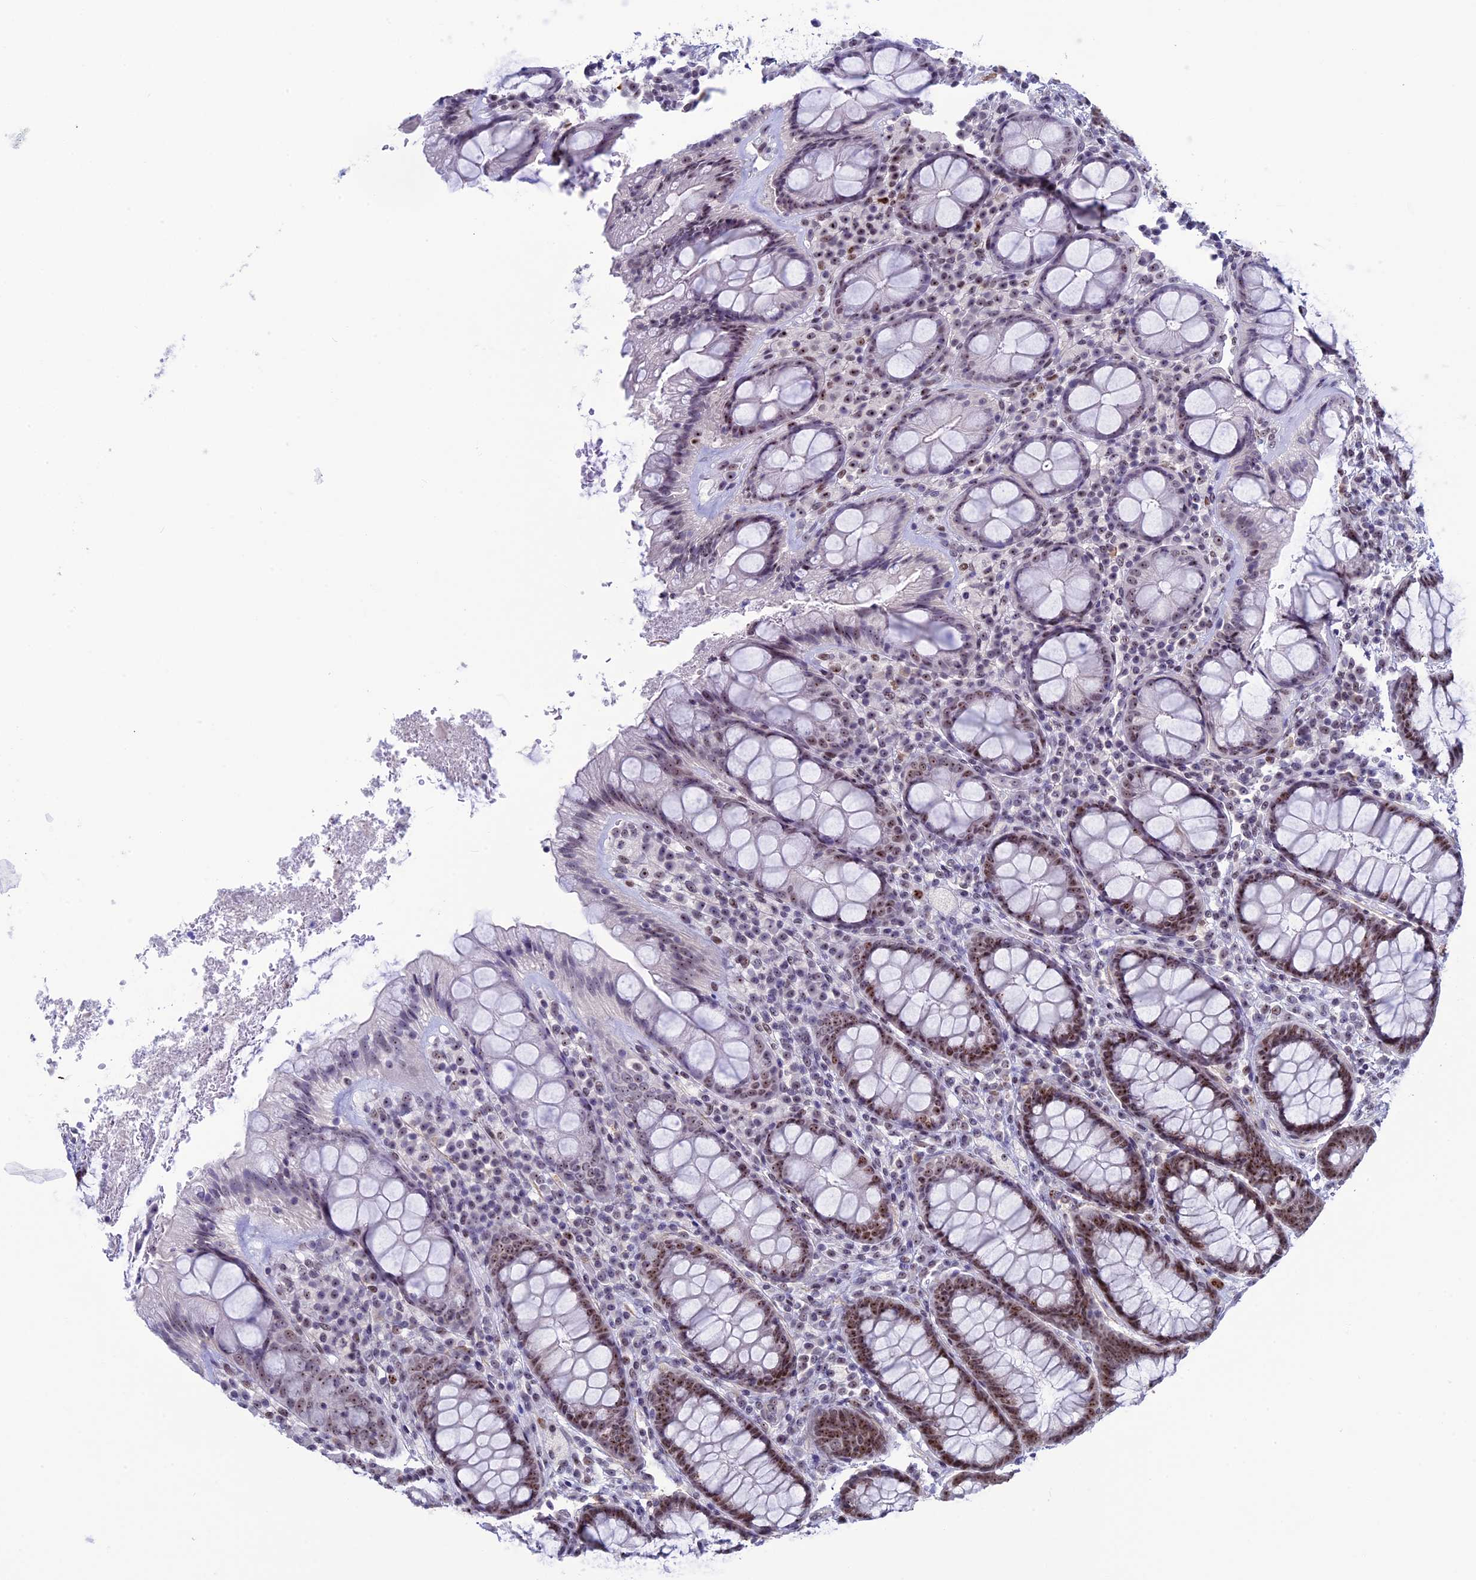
{"staining": {"intensity": "strong", "quantity": ">75%", "location": "nuclear"}, "tissue": "rectum", "cell_type": "Glandular cells", "image_type": "normal", "snomed": [{"axis": "morphology", "description": "Normal tissue, NOS"}, {"axis": "topography", "description": "Rectum"}], "caption": "DAB immunohistochemical staining of normal human rectum demonstrates strong nuclear protein positivity in about >75% of glandular cells.", "gene": "CCDC86", "patient": {"sex": "male", "age": 83}}